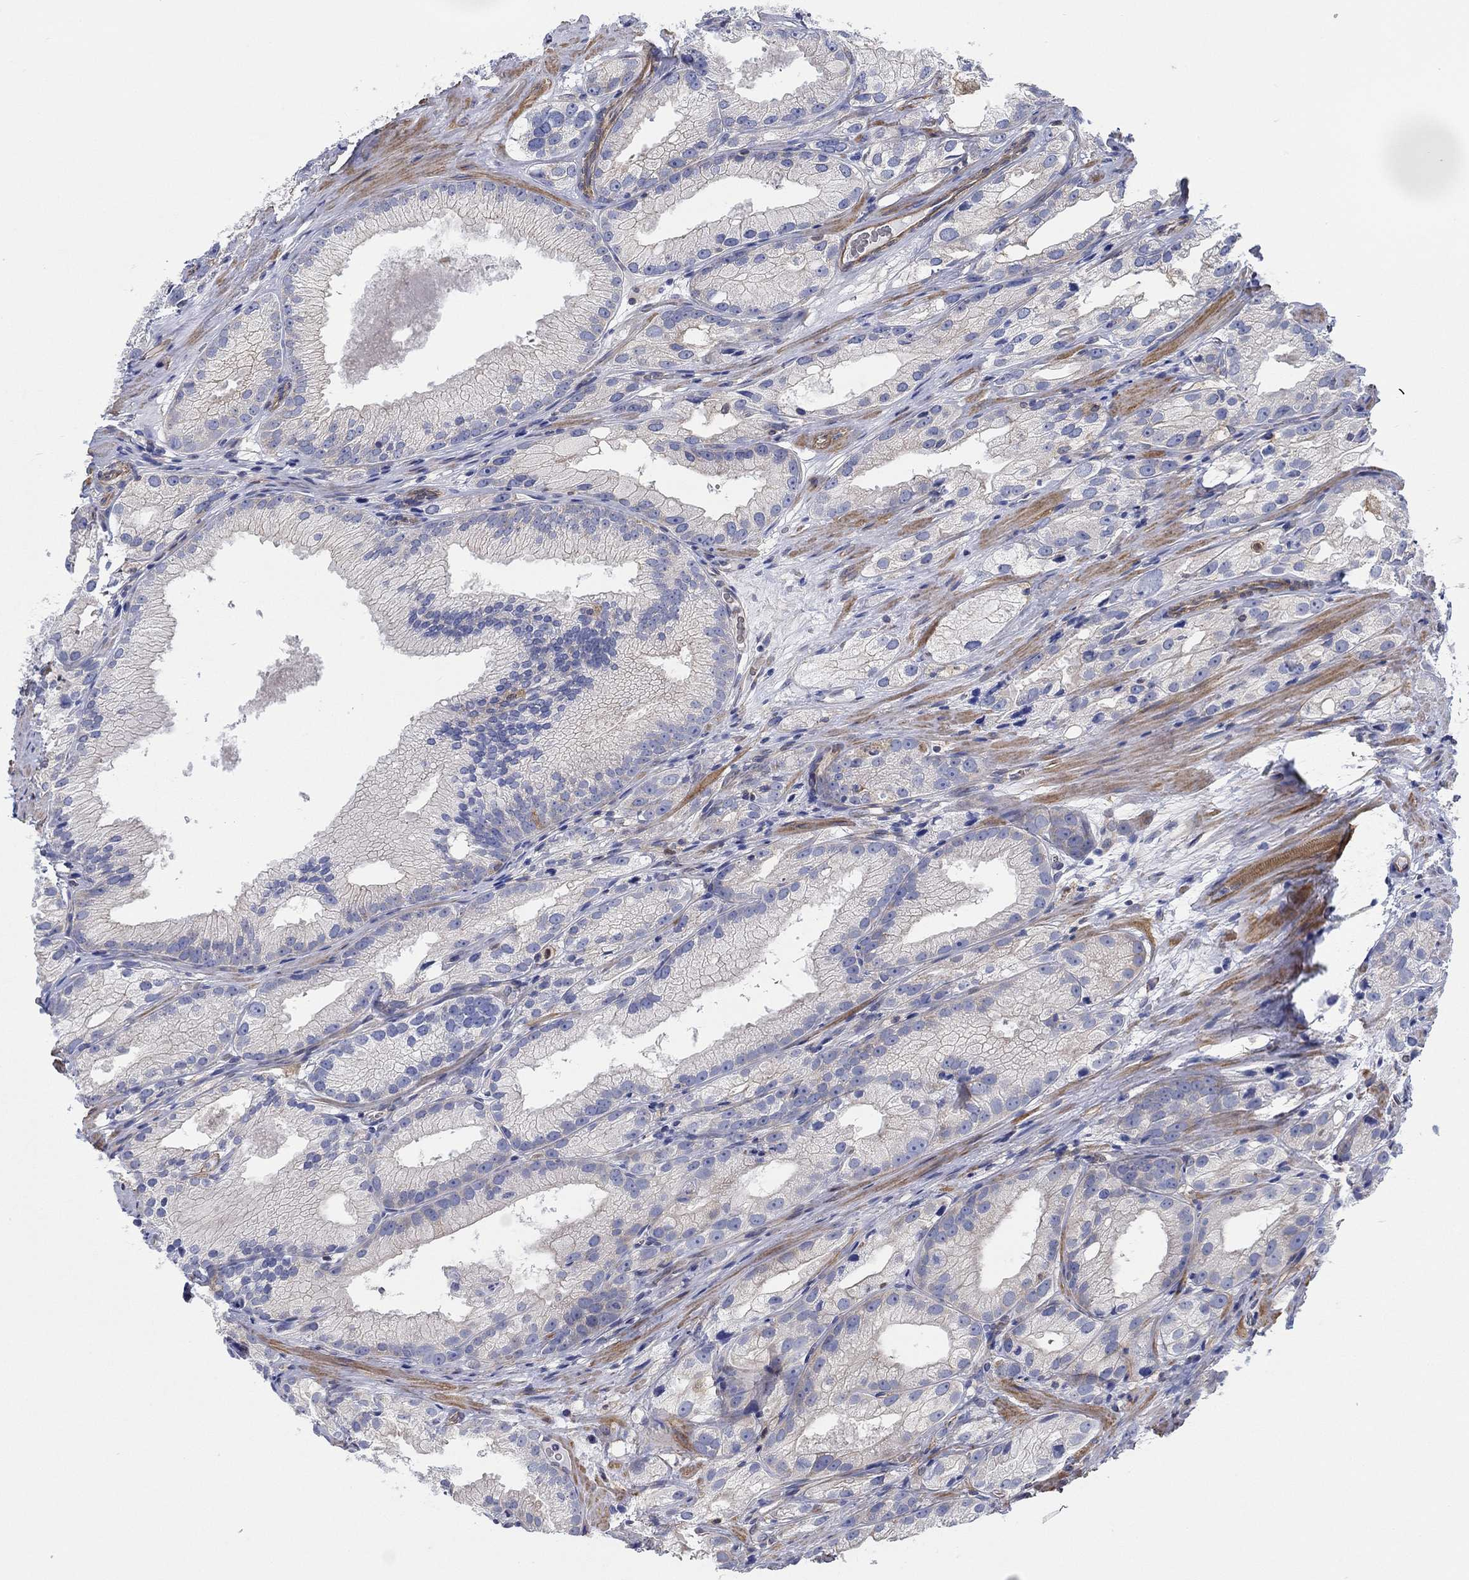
{"staining": {"intensity": "negative", "quantity": "none", "location": "none"}, "tissue": "prostate cancer", "cell_type": "Tumor cells", "image_type": "cancer", "snomed": [{"axis": "morphology", "description": "Adenocarcinoma, High grade"}, {"axis": "topography", "description": "Prostate and seminal vesicle, NOS"}], "caption": "There is no significant expression in tumor cells of adenocarcinoma (high-grade) (prostate).", "gene": "FMN1", "patient": {"sex": "male", "age": 62}}